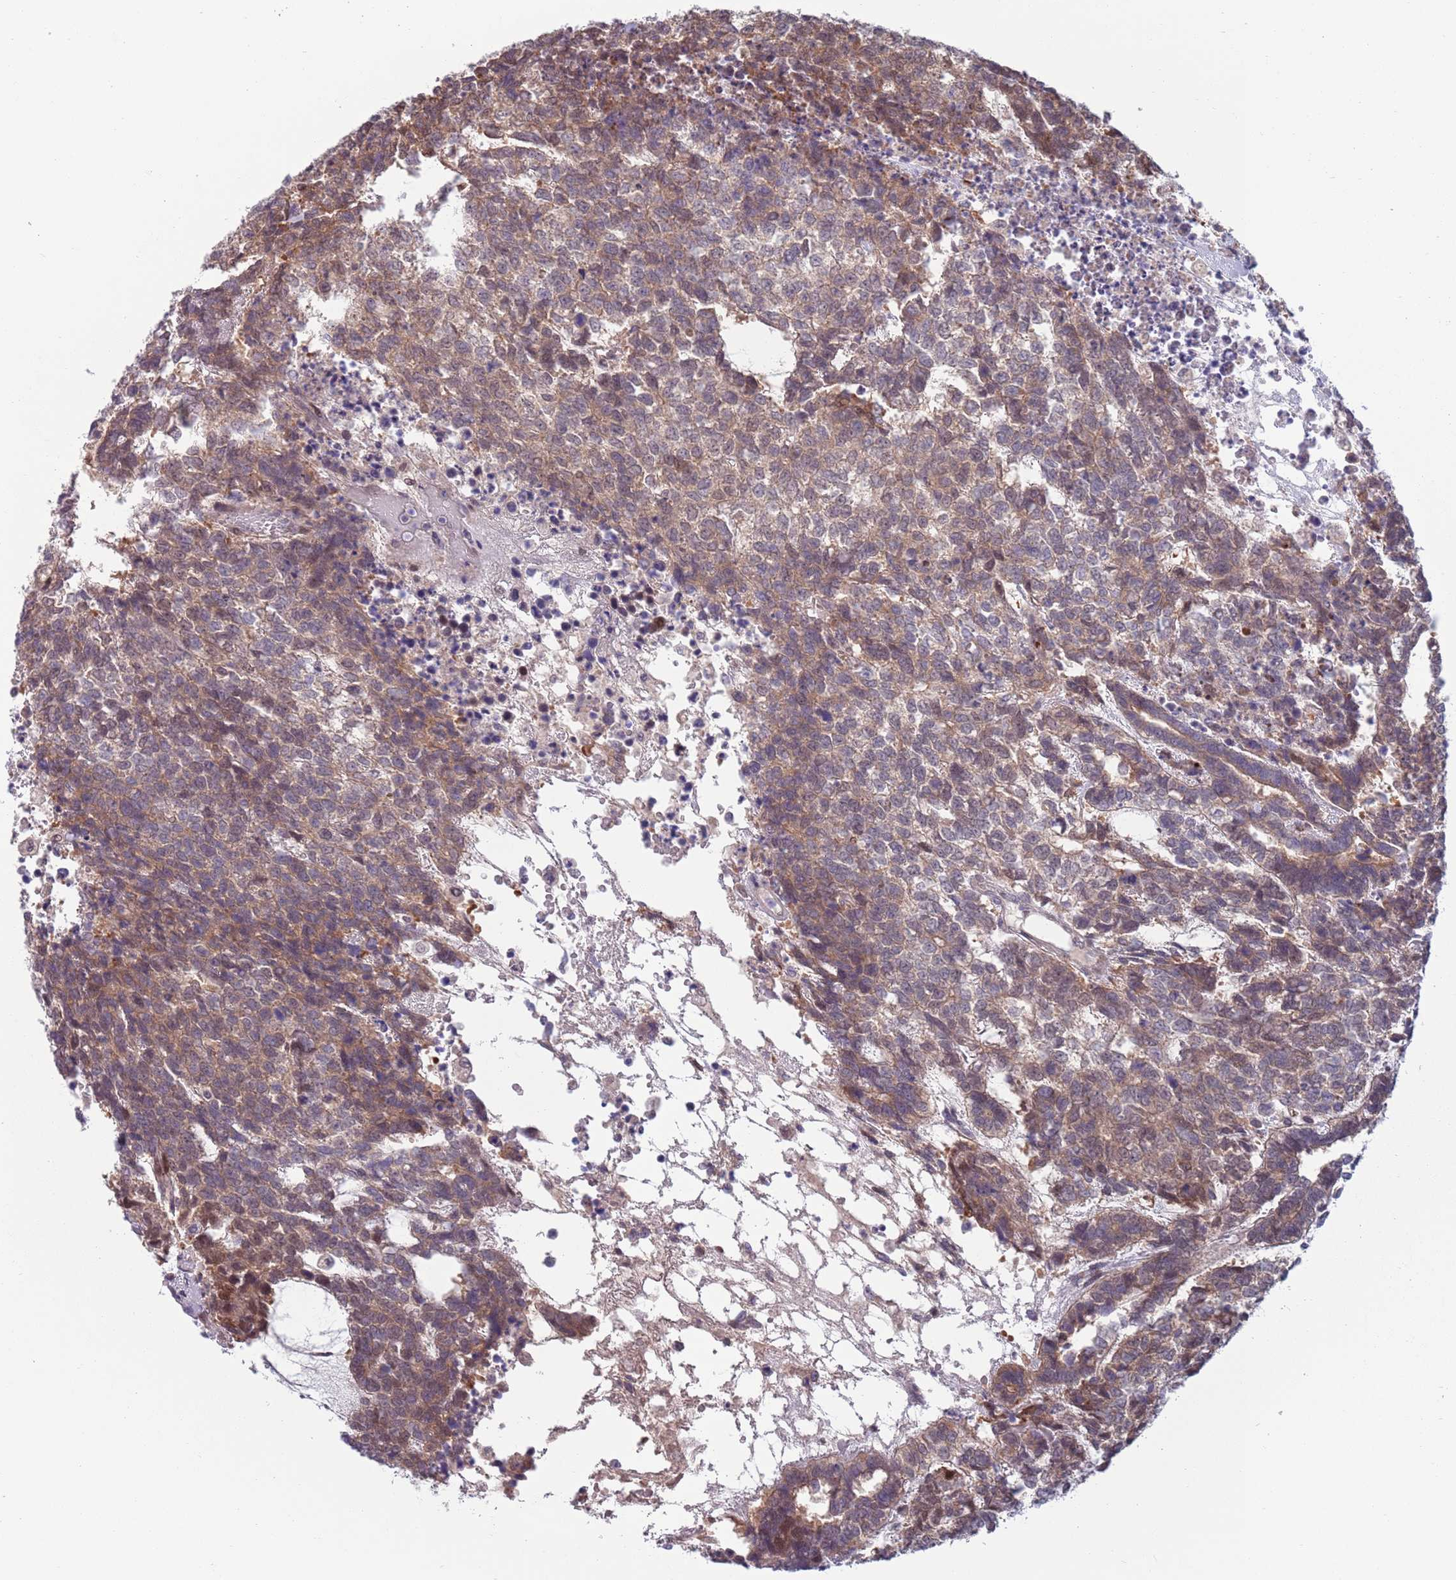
{"staining": {"intensity": "weak", "quantity": ">75%", "location": "cytoplasmic/membranous"}, "tissue": "testis cancer", "cell_type": "Tumor cells", "image_type": "cancer", "snomed": [{"axis": "morphology", "description": "Carcinoma, Embryonal, NOS"}, {"axis": "topography", "description": "Testis"}], "caption": "Testis cancer (embryonal carcinoma) stained for a protein displays weak cytoplasmic/membranous positivity in tumor cells. (Brightfield microscopy of DAB IHC at high magnification).", "gene": "CLNS1A", "patient": {"sex": "male", "age": 23}}